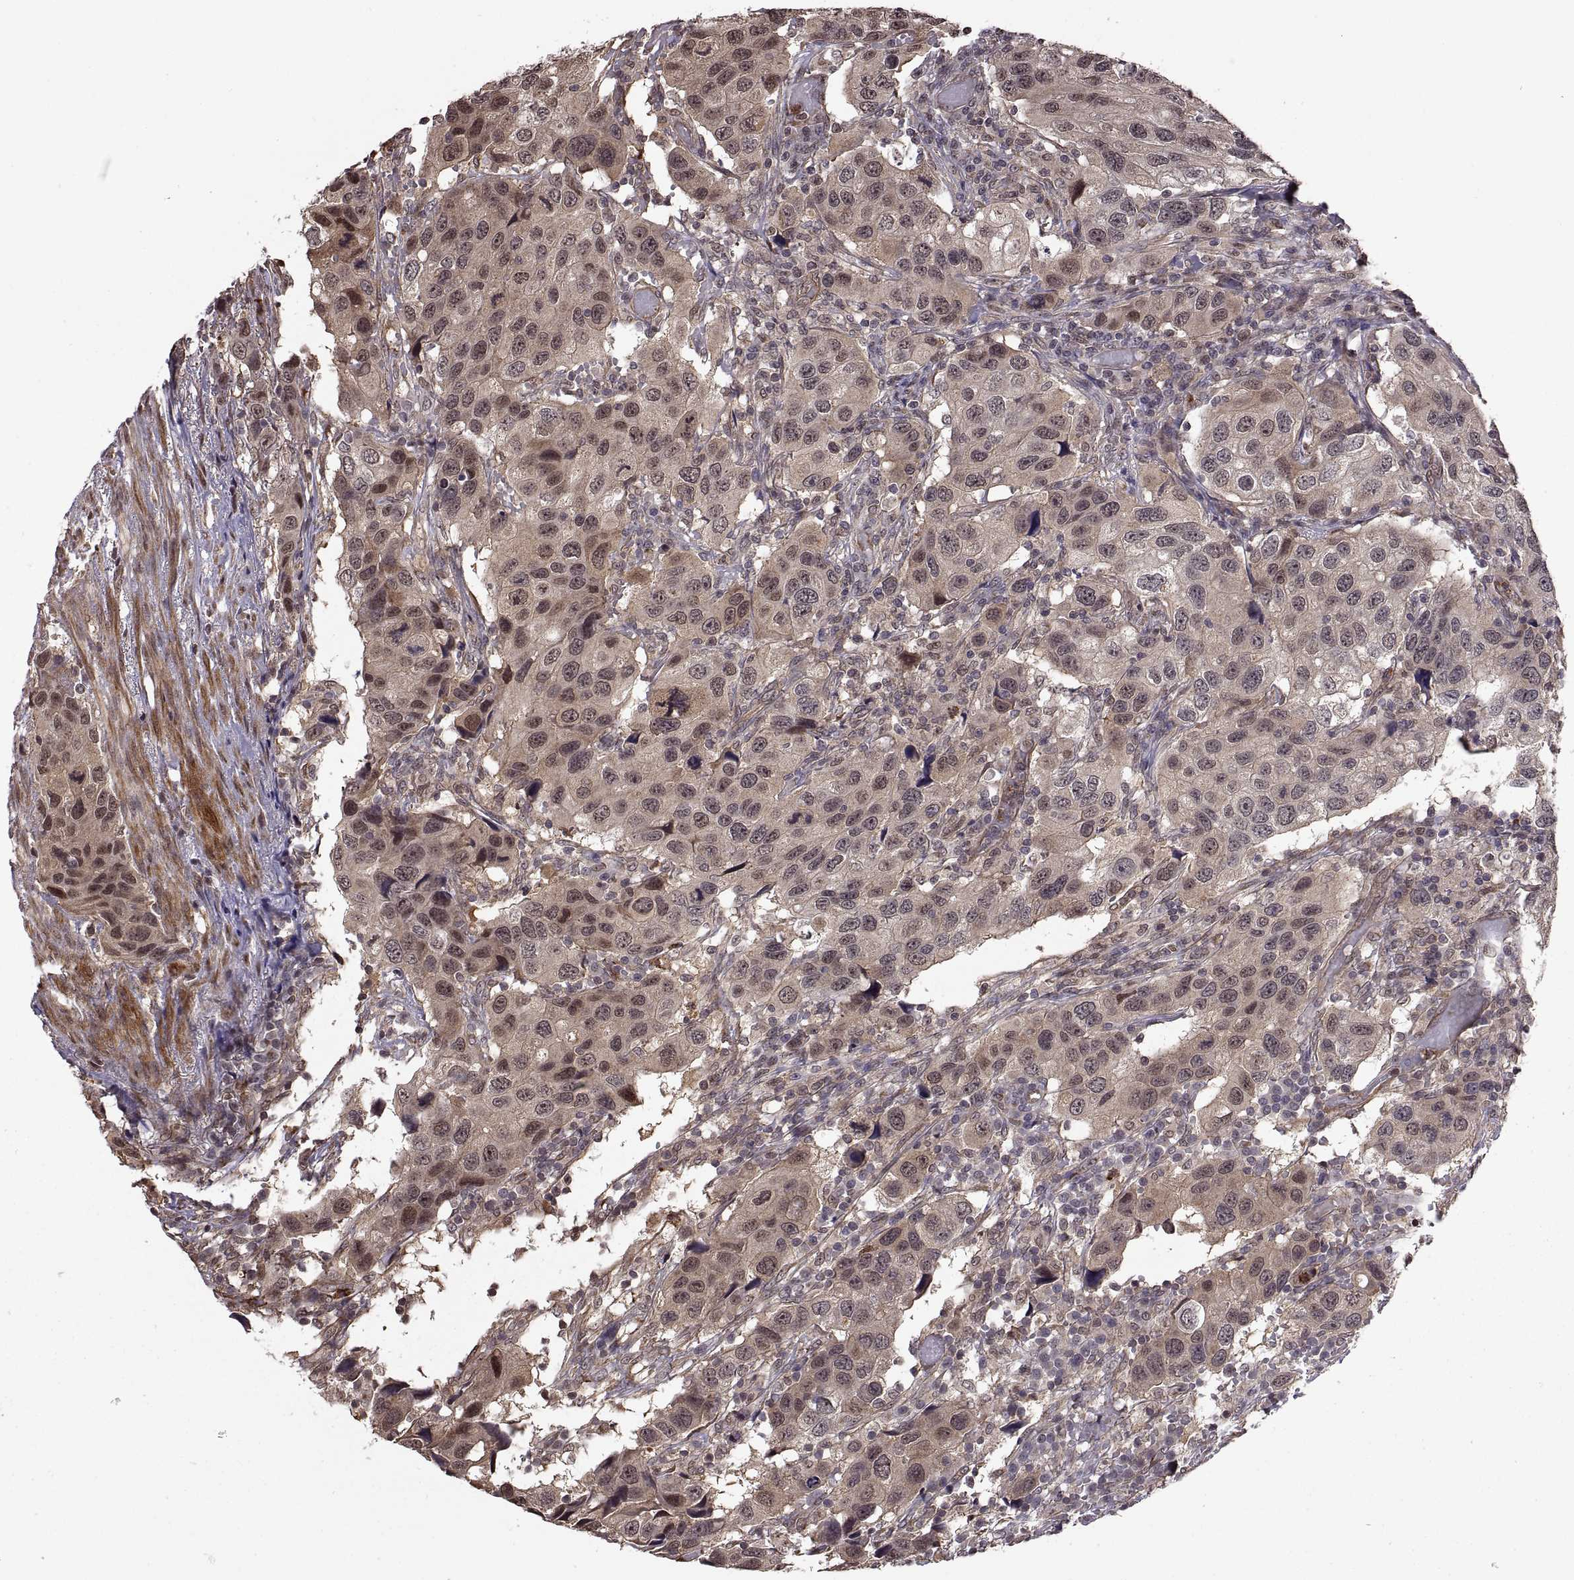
{"staining": {"intensity": "weak", "quantity": ">75%", "location": "cytoplasmic/membranous"}, "tissue": "urothelial cancer", "cell_type": "Tumor cells", "image_type": "cancer", "snomed": [{"axis": "morphology", "description": "Urothelial carcinoma, High grade"}, {"axis": "topography", "description": "Urinary bladder"}], "caption": "High-power microscopy captured an IHC image of urothelial cancer, revealing weak cytoplasmic/membranous staining in approximately >75% of tumor cells.", "gene": "ARRB1", "patient": {"sex": "male", "age": 79}}